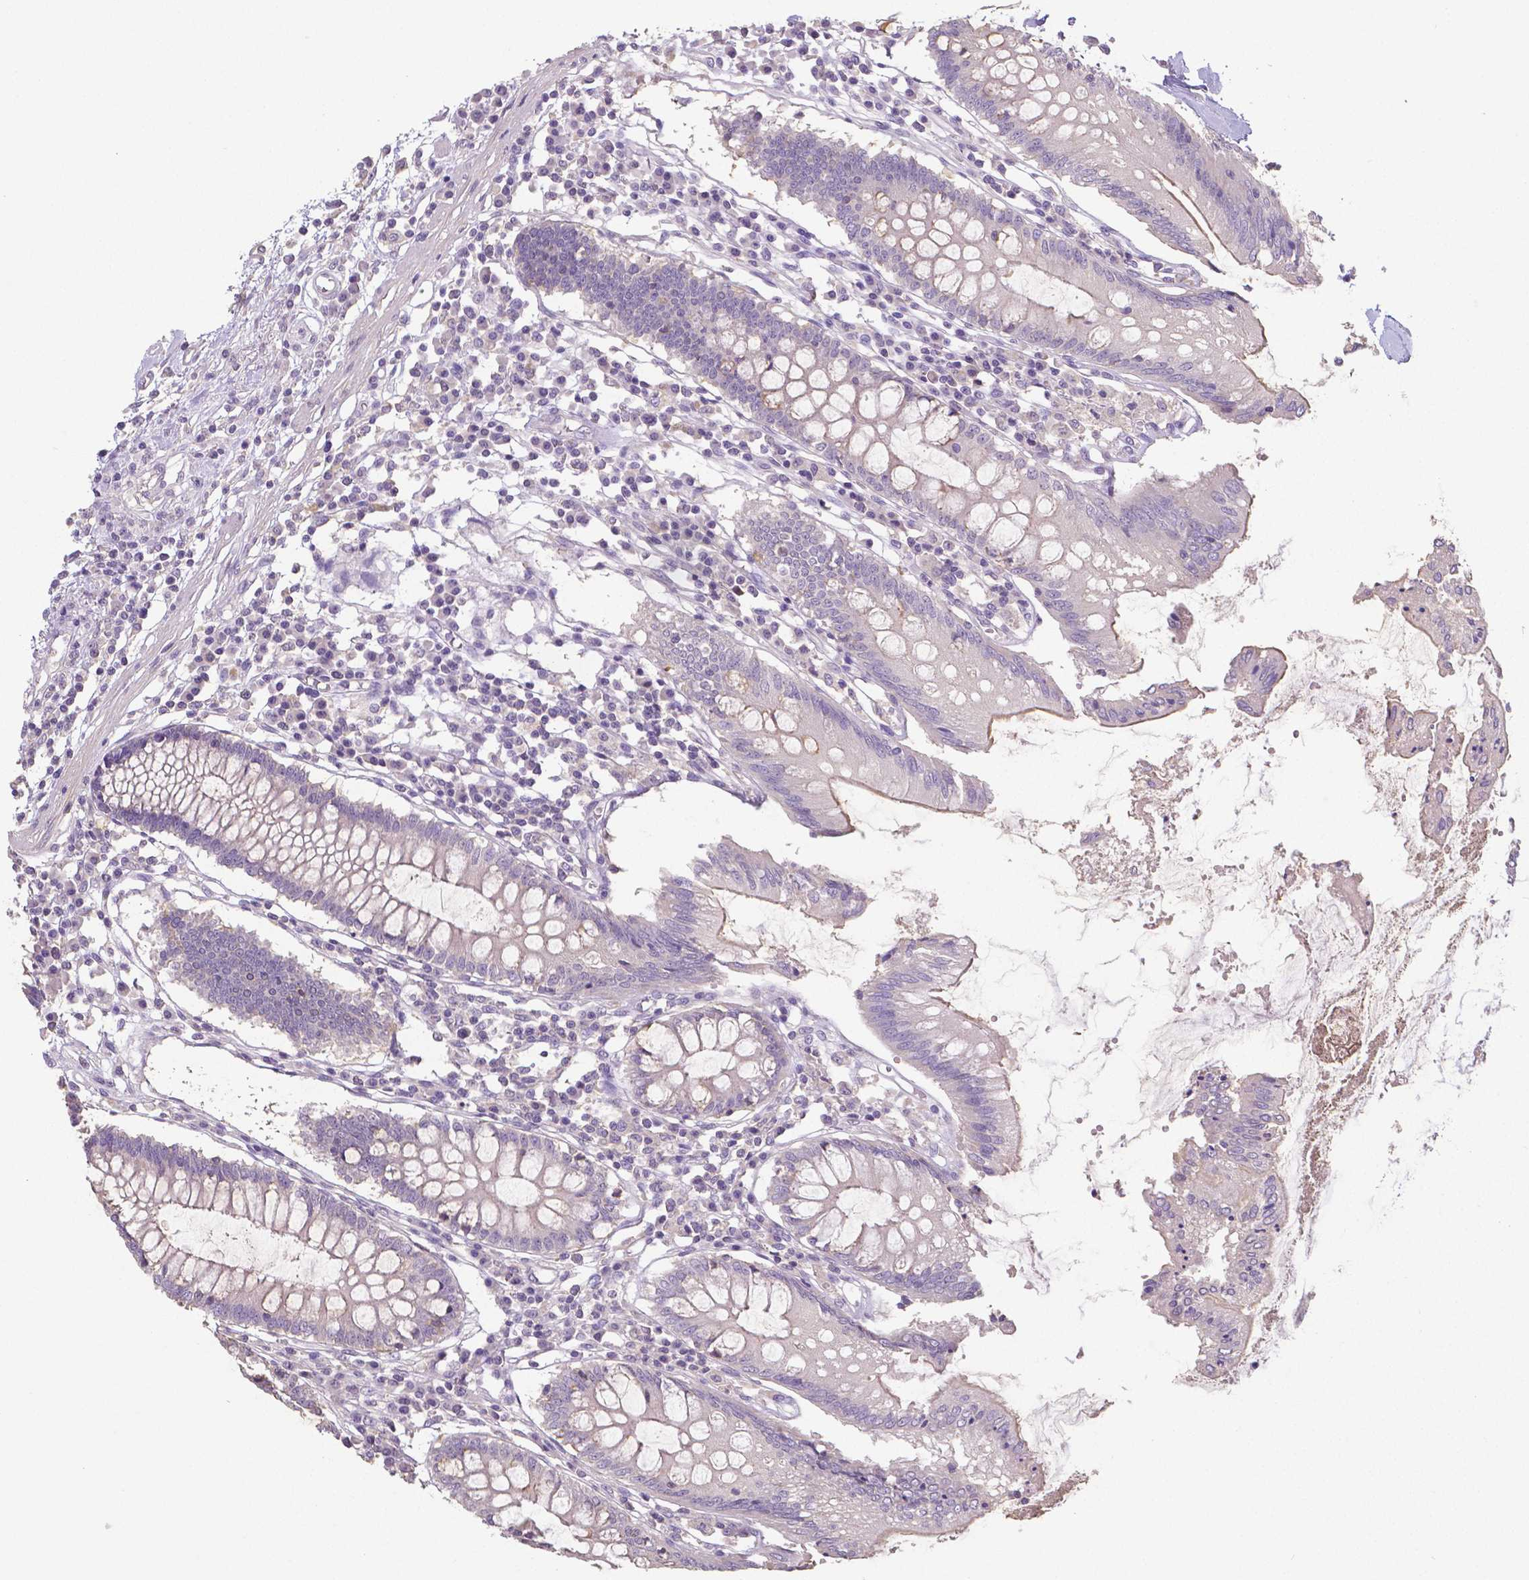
{"staining": {"intensity": "negative", "quantity": "none", "location": "none"}, "tissue": "colon", "cell_type": "Endothelial cells", "image_type": "normal", "snomed": [{"axis": "morphology", "description": "Normal tissue, NOS"}, {"axis": "morphology", "description": "Adenocarcinoma, NOS"}, {"axis": "topography", "description": "Colon"}], "caption": "Unremarkable colon was stained to show a protein in brown. There is no significant staining in endothelial cells. The staining is performed using DAB (3,3'-diaminobenzidine) brown chromogen with nuclei counter-stained in using hematoxylin.", "gene": "CRMP1", "patient": {"sex": "male", "age": 83}}